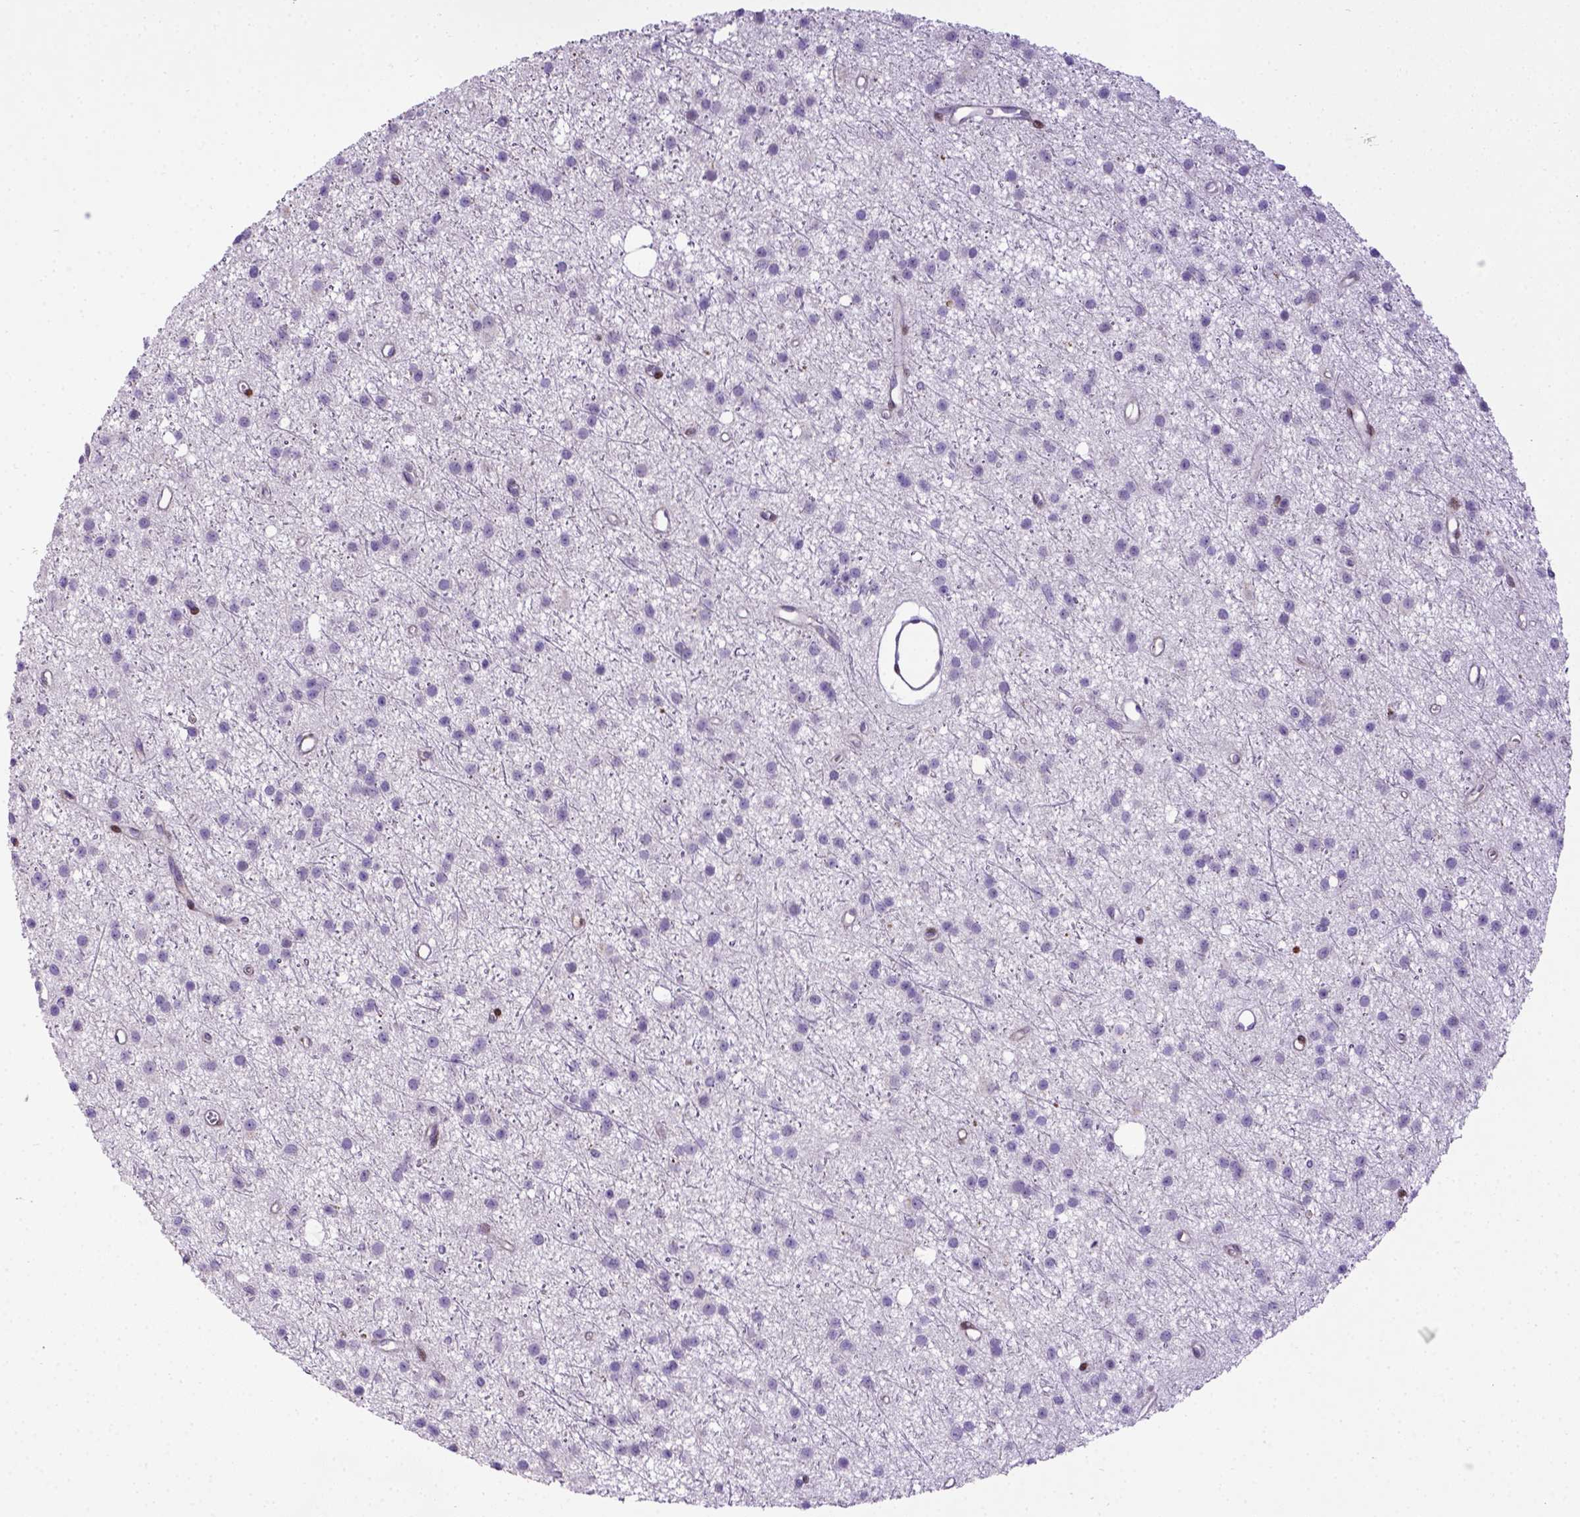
{"staining": {"intensity": "negative", "quantity": "none", "location": "none"}, "tissue": "glioma", "cell_type": "Tumor cells", "image_type": "cancer", "snomed": [{"axis": "morphology", "description": "Glioma, malignant, Low grade"}, {"axis": "topography", "description": "Brain"}], "caption": "A micrograph of human glioma is negative for staining in tumor cells. Nuclei are stained in blue.", "gene": "BTN1A1", "patient": {"sex": "male", "age": 27}}